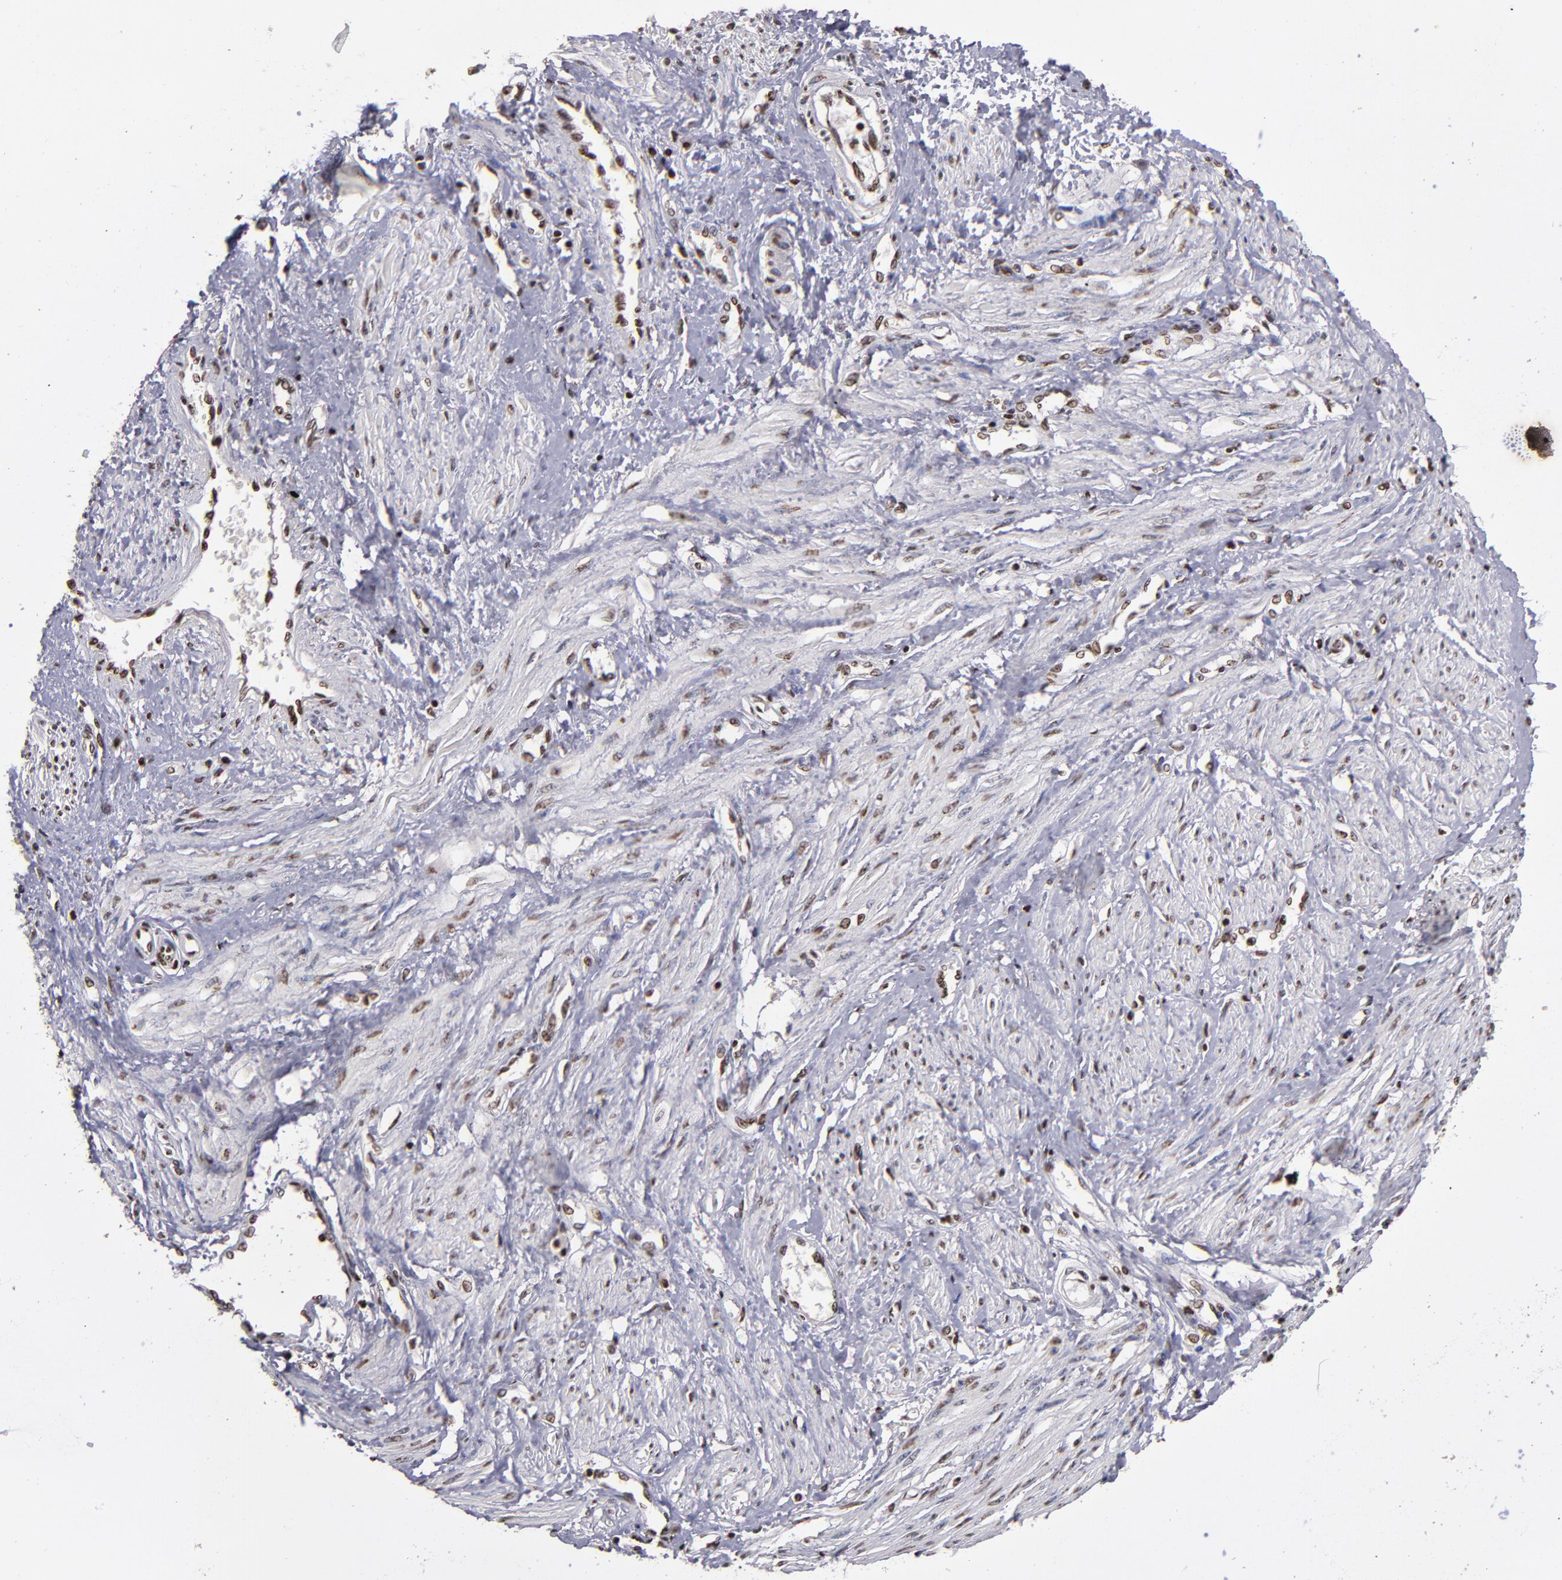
{"staining": {"intensity": "weak", "quantity": "25%-75%", "location": "nuclear"}, "tissue": "smooth muscle", "cell_type": "Smooth muscle cells", "image_type": "normal", "snomed": [{"axis": "morphology", "description": "Normal tissue, NOS"}, {"axis": "topography", "description": "Smooth muscle"}, {"axis": "topography", "description": "Uterus"}], "caption": "Normal smooth muscle reveals weak nuclear staining in approximately 25%-75% of smooth muscle cells, visualized by immunohistochemistry.", "gene": "CSDC2", "patient": {"sex": "female", "age": 39}}